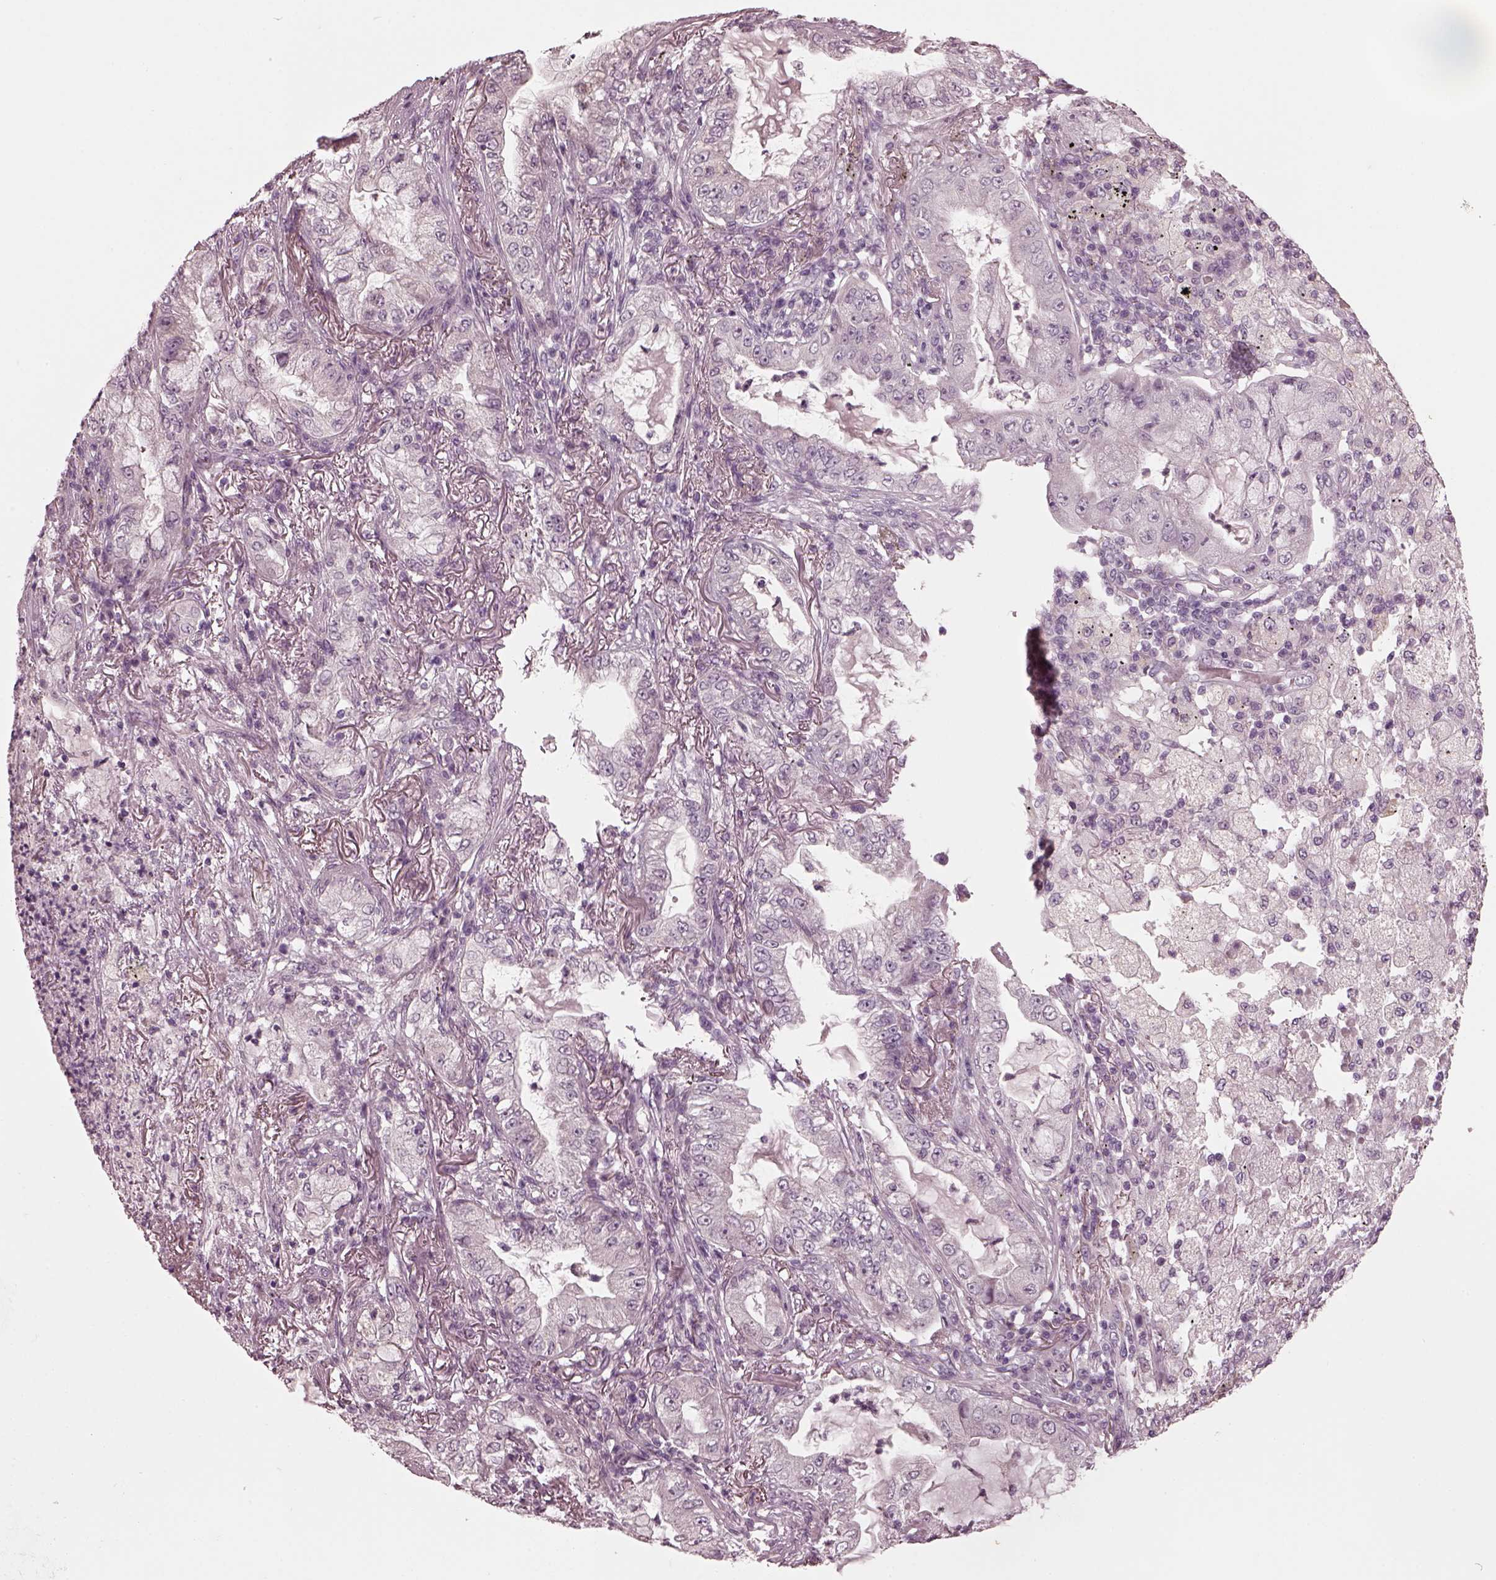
{"staining": {"intensity": "negative", "quantity": "none", "location": "none"}, "tissue": "lung cancer", "cell_type": "Tumor cells", "image_type": "cancer", "snomed": [{"axis": "morphology", "description": "Adenocarcinoma, NOS"}, {"axis": "topography", "description": "Lung"}], "caption": "Lung cancer (adenocarcinoma) stained for a protein using immunohistochemistry (IHC) shows no positivity tumor cells.", "gene": "RCVRN", "patient": {"sex": "female", "age": 73}}